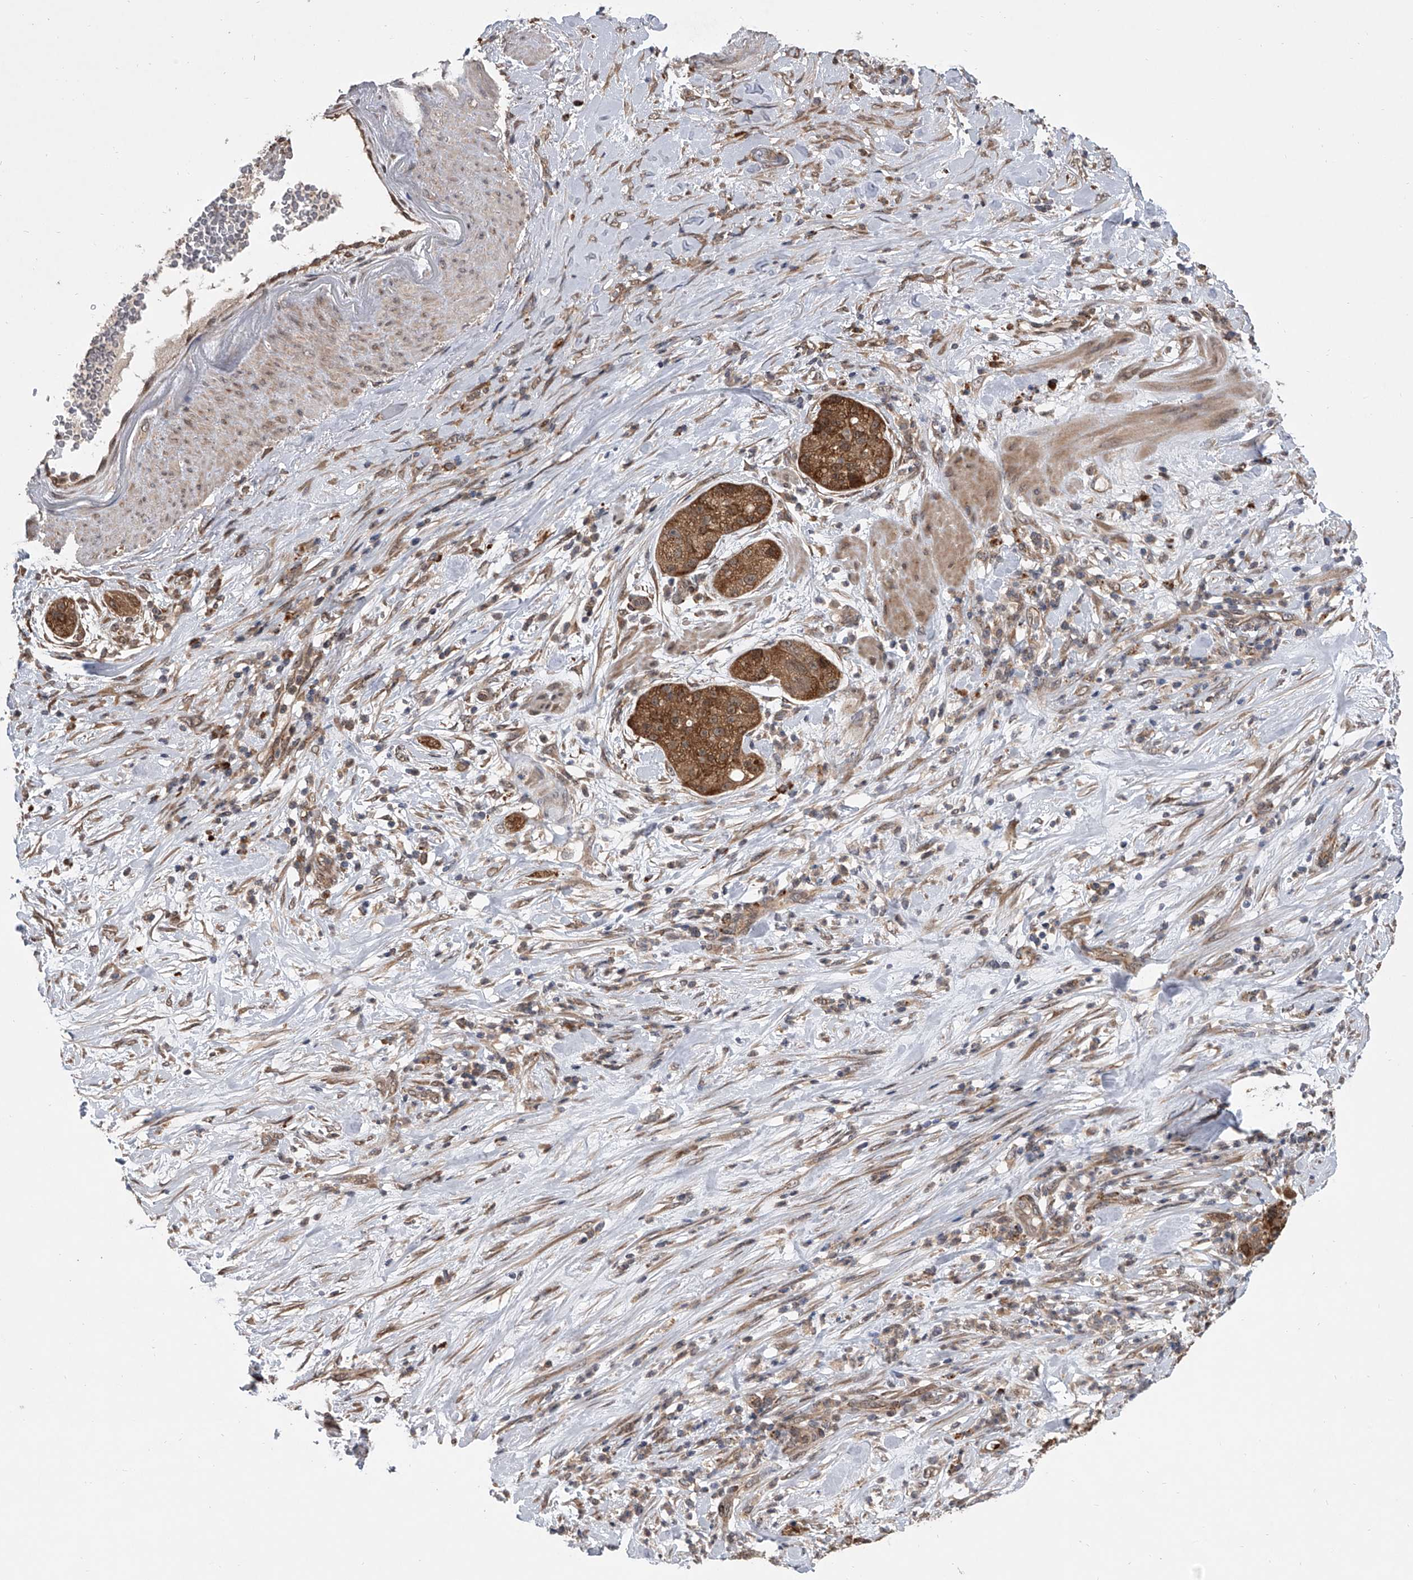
{"staining": {"intensity": "moderate", "quantity": ">75%", "location": "cytoplasmic/membranous"}, "tissue": "pancreatic cancer", "cell_type": "Tumor cells", "image_type": "cancer", "snomed": [{"axis": "morphology", "description": "Adenocarcinoma, NOS"}, {"axis": "topography", "description": "Pancreas"}], "caption": "A histopathology image showing moderate cytoplasmic/membranous expression in approximately >75% of tumor cells in adenocarcinoma (pancreatic), as visualized by brown immunohistochemical staining.", "gene": "GEMIN8", "patient": {"sex": "female", "age": 78}}